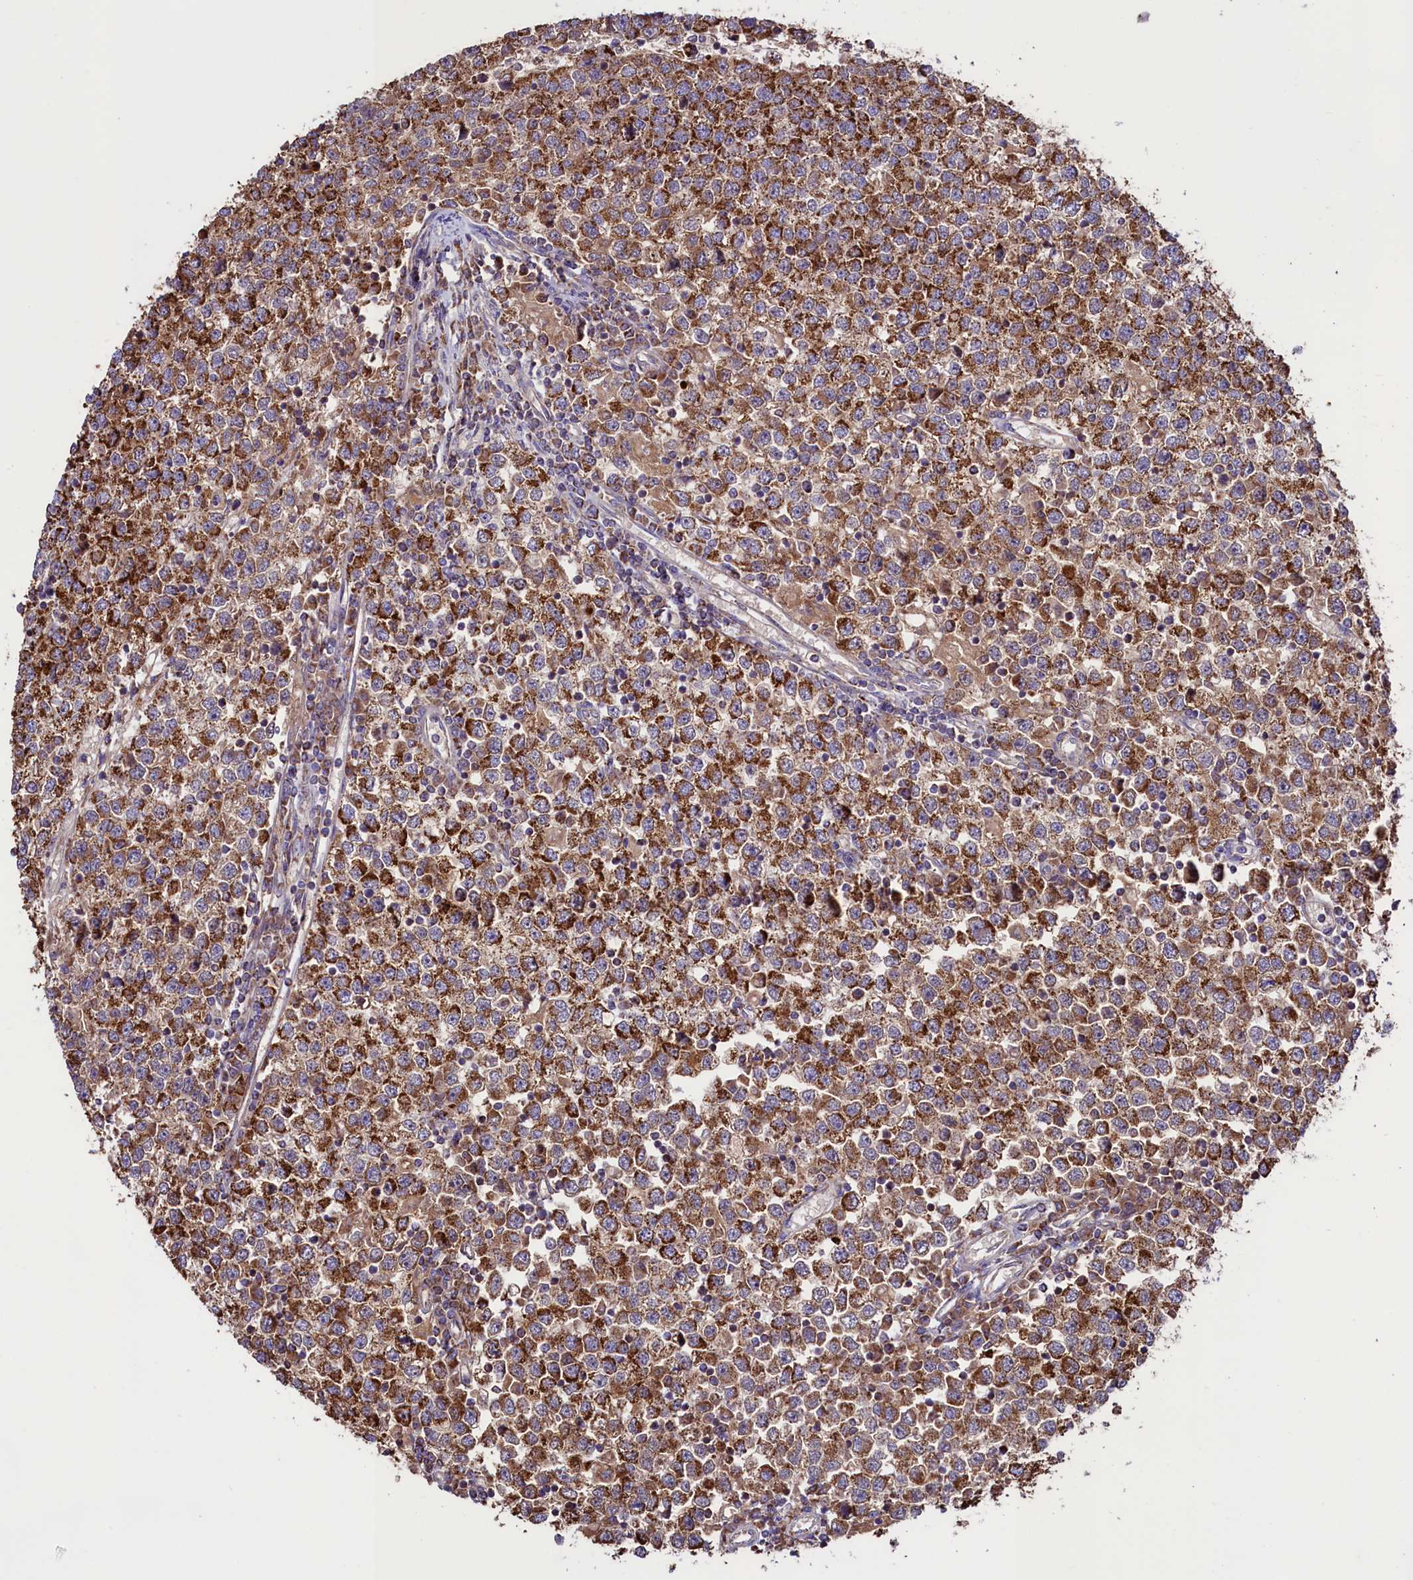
{"staining": {"intensity": "strong", "quantity": ">75%", "location": "cytoplasmic/membranous"}, "tissue": "testis cancer", "cell_type": "Tumor cells", "image_type": "cancer", "snomed": [{"axis": "morphology", "description": "Seminoma, NOS"}, {"axis": "topography", "description": "Testis"}], "caption": "Testis seminoma was stained to show a protein in brown. There is high levels of strong cytoplasmic/membranous positivity in approximately >75% of tumor cells. The protein is shown in brown color, while the nuclei are stained blue.", "gene": "STARD5", "patient": {"sex": "male", "age": 65}}